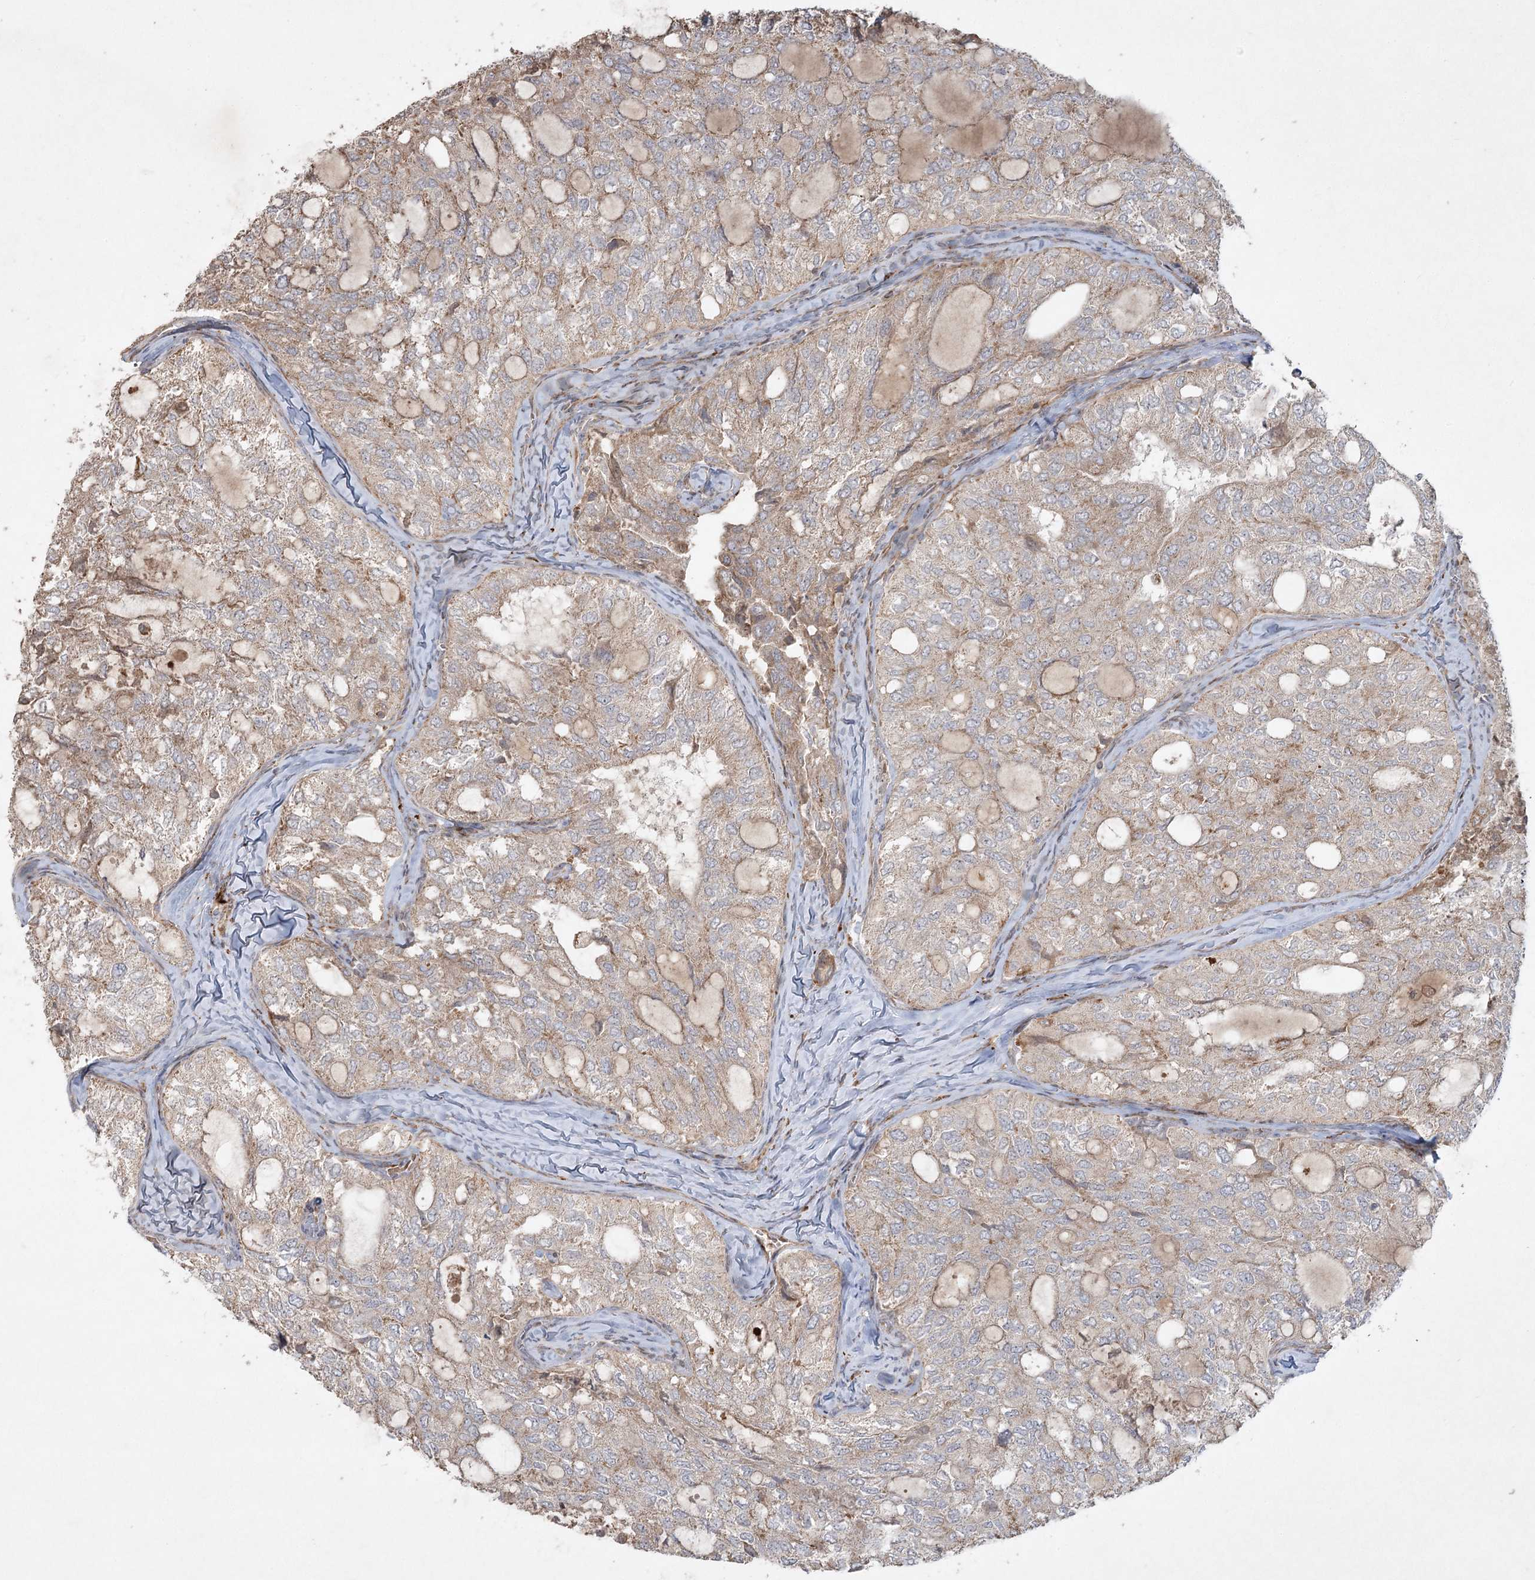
{"staining": {"intensity": "weak", "quantity": ">75%", "location": "cytoplasmic/membranous"}, "tissue": "thyroid cancer", "cell_type": "Tumor cells", "image_type": "cancer", "snomed": [{"axis": "morphology", "description": "Follicular adenoma carcinoma, NOS"}, {"axis": "topography", "description": "Thyroid gland"}], "caption": "Protein staining by immunohistochemistry reveals weak cytoplasmic/membranous expression in approximately >75% of tumor cells in thyroid cancer. The protein of interest is stained brown, and the nuclei are stained in blue (DAB (3,3'-diaminobenzidine) IHC with brightfield microscopy, high magnification).", "gene": "KBTBD4", "patient": {"sex": "male", "age": 75}}